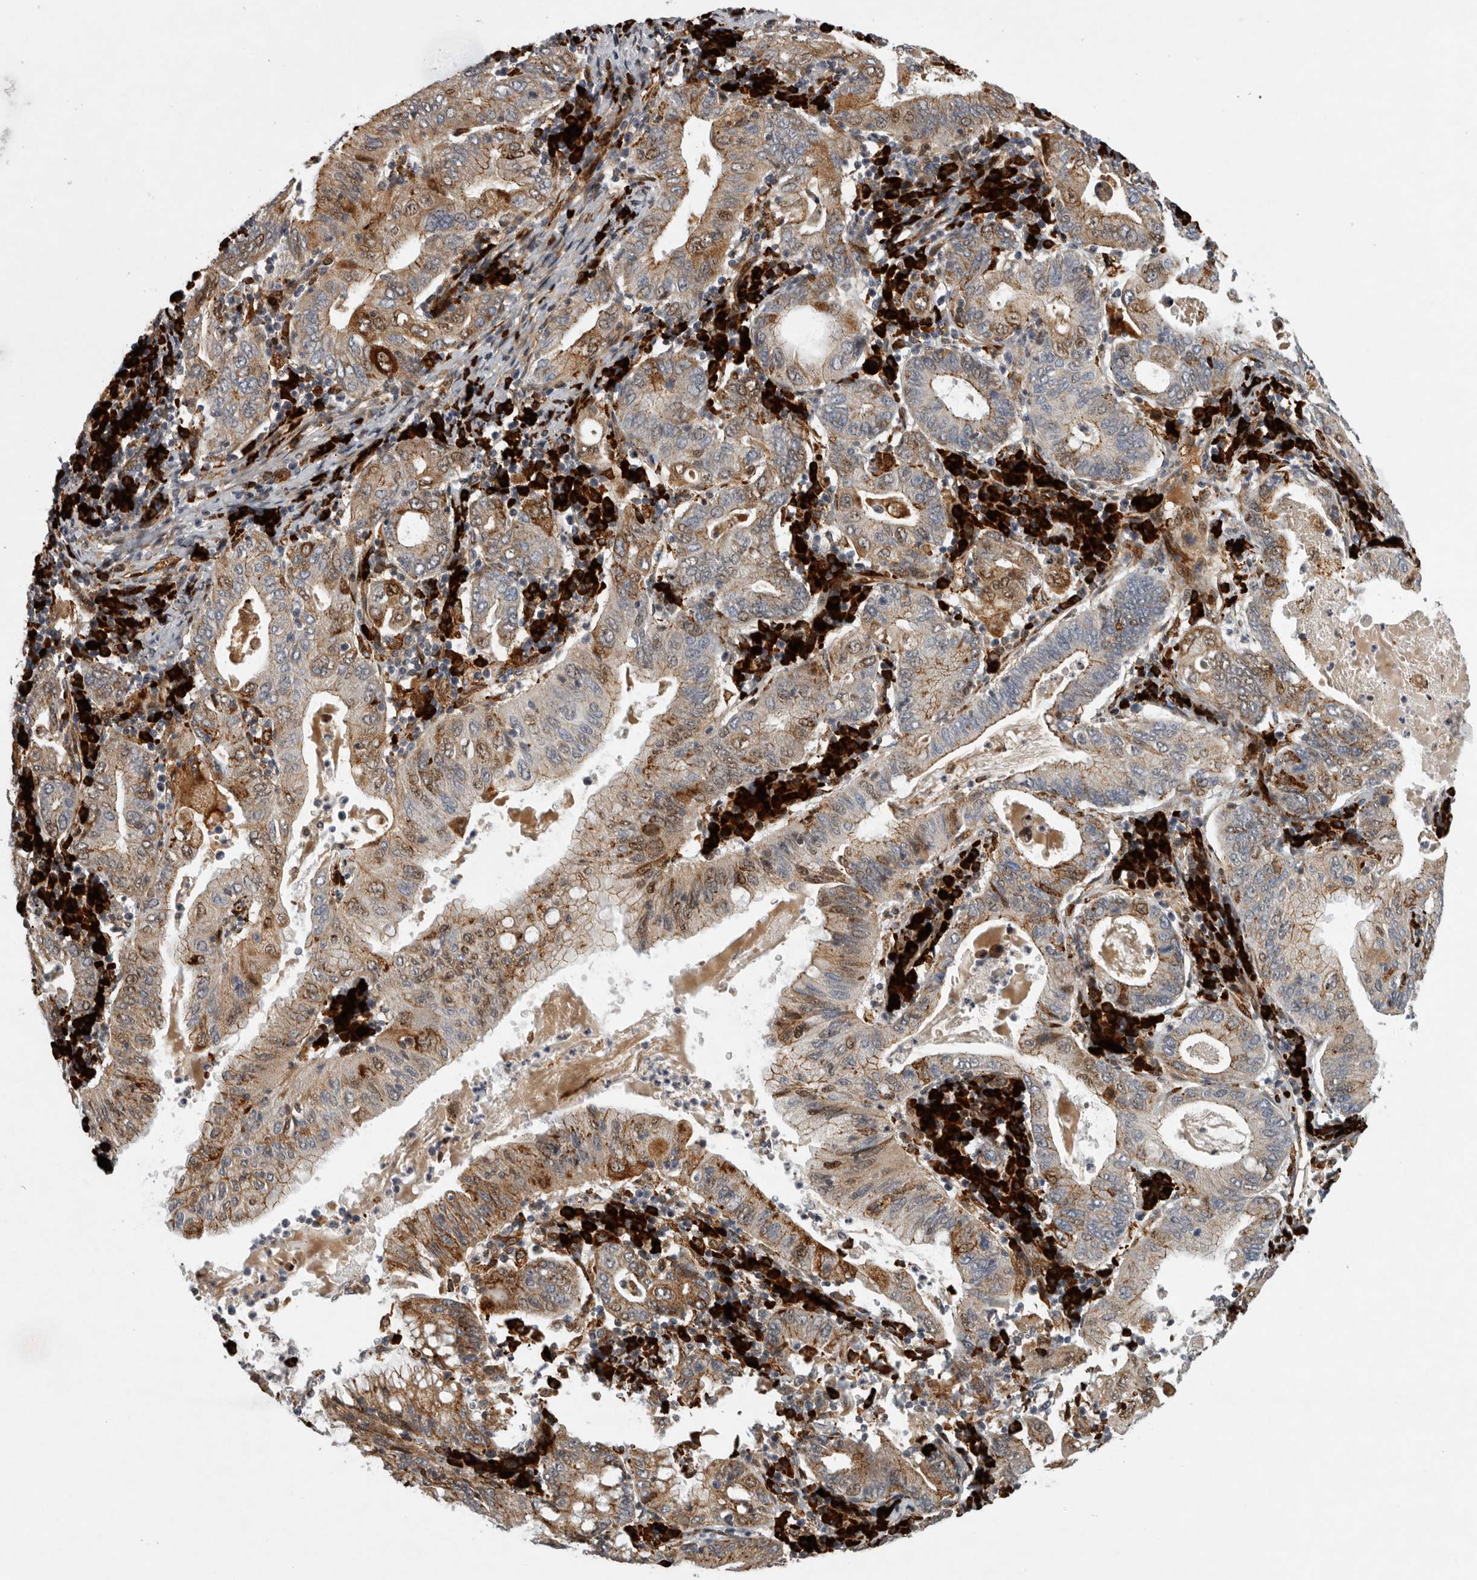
{"staining": {"intensity": "moderate", "quantity": ">75%", "location": "cytoplasmic/membranous"}, "tissue": "stomach cancer", "cell_type": "Tumor cells", "image_type": "cancer", "snomed": [{"axis": "morphology", "description": "Normal tissue, NOS"}, {"axis": "morphology", "description": "Adenocarcinoma, NOS"}, {"axis": "topography", "description": "Esophagus"}, {"axis": "topography", "description": "Stomach, upper"}, {"axis": "topography", "description": "Peripheral nerve tissue"}], "caption": "Immunohistochemical staining of stomach adenocarcinoma demonstrates medium levels of moderate cytoplasmic/membranous protein staining in approximately >75% of tumor cells.", "gene": "MPDZ", "patient": {"sex": "male", "age": 62}}